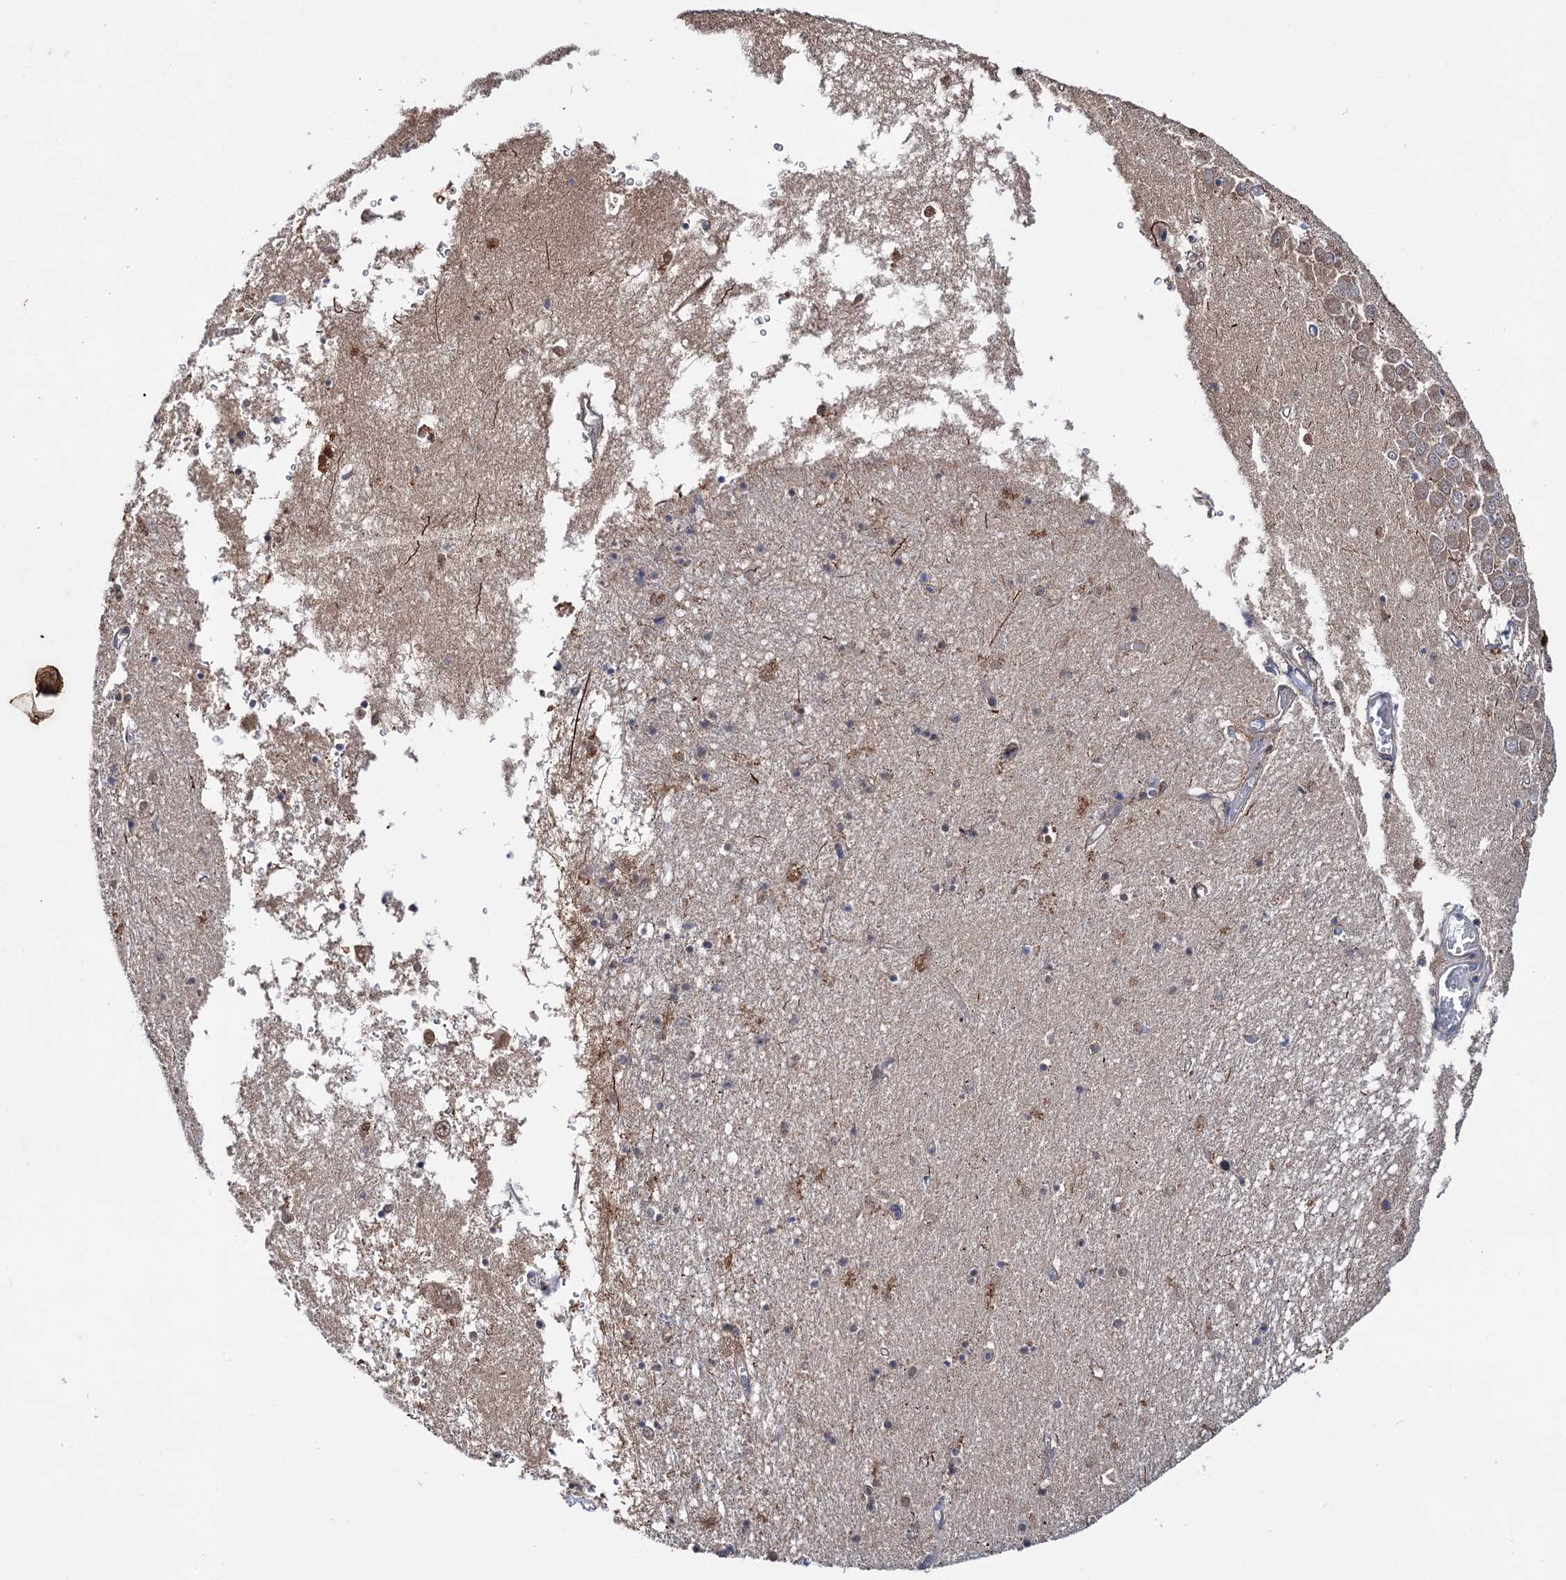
{"staining": {"intensity": "moderate", "quantity": "<25%", "location": "nuclear"}, "tissue": "hippocampus", "cell_type": "Glial cells", "image_type": "normal", "snomed": [{"axis": "morphology", "description": "Normal tissue, NOS"}, {"axis": "topography", "description": "Hippocampus"}], "caption": "Protein analysis of benign hippocampus displays moderate nuclear expression in about <25% of glial cells.", "gene": "PTPN3", "patient": {"sex": "male", "age": 70}}